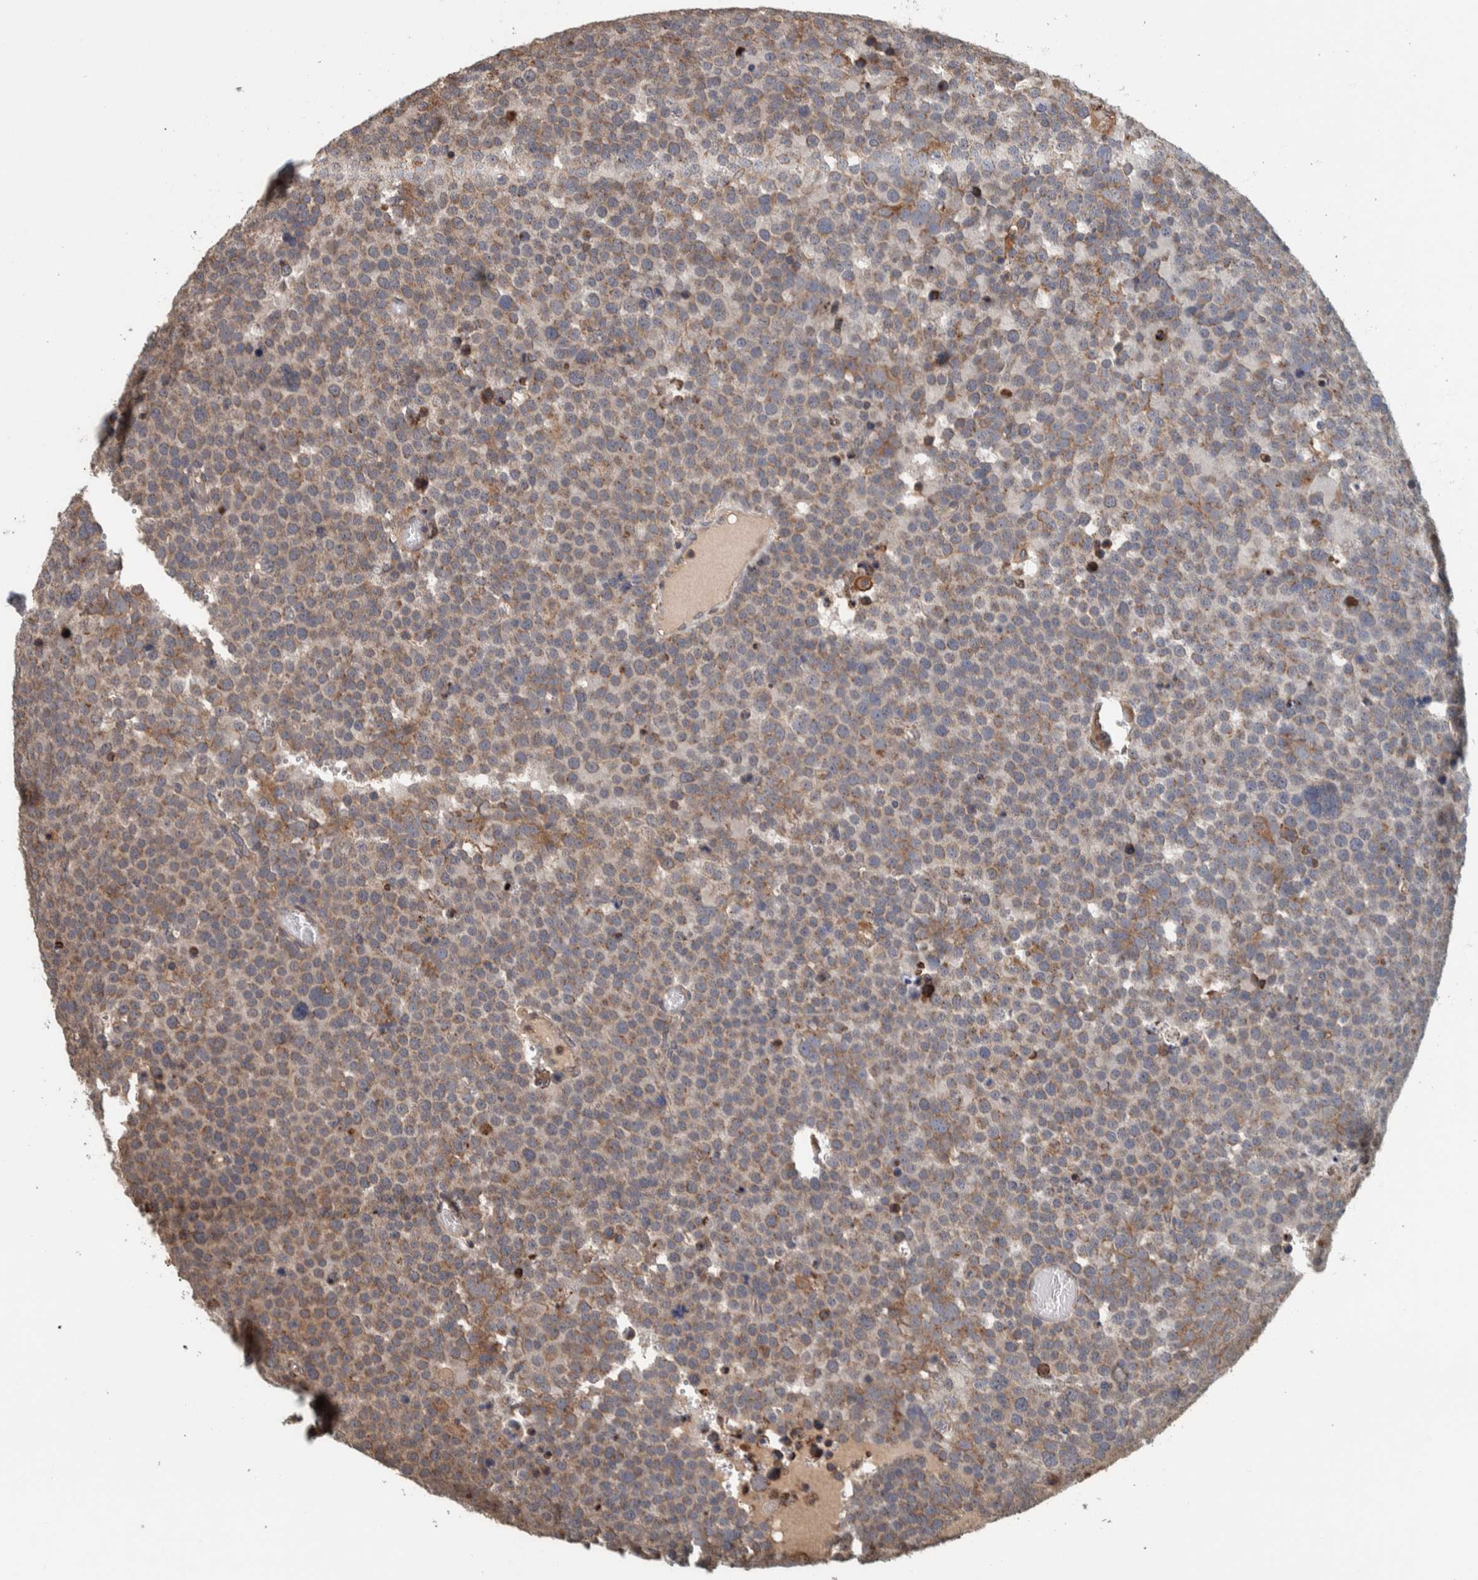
{"staining": {"intensity": "weak", "quantity": ">75%", "location": "cytoplasmic/membranous"}, "tissue": "testis cancer", "cell_type": "Tumor cells", "image_type": "cancer", "snomed": [{"axis": "morphology", "description": "Seminoma, NOS"}, {"axis": "topography", "description": "Testis"}], "caption": "Testis cancer (seminoma) was stained to show a protein in brown. There is low levels of weak cytoplasmic/membranous positivity in approximately >75% of tumor cells. (DAB (3,3'-diaminobenzidine) IHC, brown staining for protein, blue staining for nuclei).", "gene": "PLA2G3", "patient": {"sex": "male", "age": 71}}